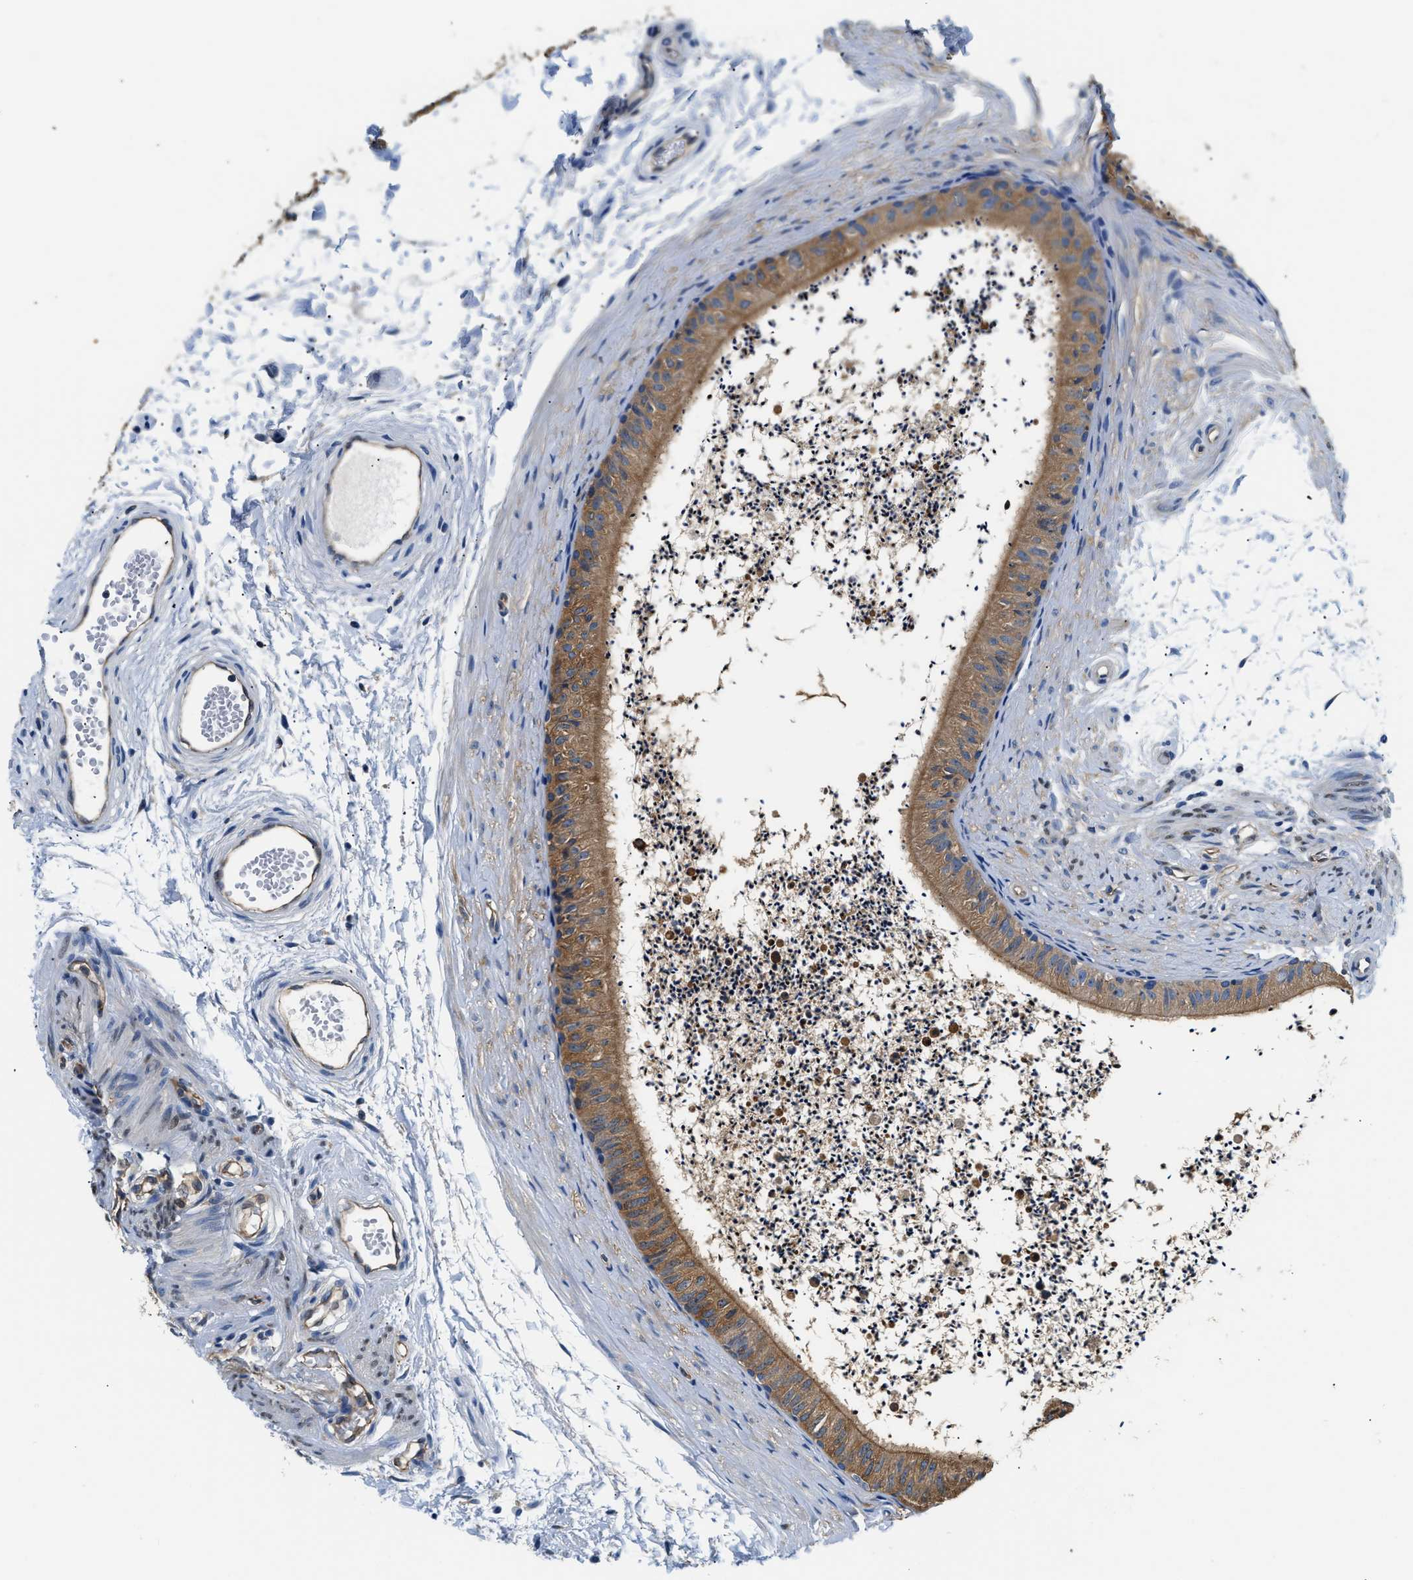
{"staining": {"intensity": "moderate", "quantity": ">75%", "location": "cytoplasmic/membranous"}, "tissue": "epididymis", "cell_type": "Glandular cells", "image_type": "normal", "snomed": [{"axis": "morphology", "description": "Normal tissue, NOS"}, {"axis": "topography", "description": "Epididymis"}], "caption": "Benign epididymis exhibits moderate cytoplasmic/membranous expression in about >75% of glandular cells The protein of interest is shown in brown color, while the nuclei are stained blue..", "gene": "PPP2R1B", "patient": {"sex": "male", "age": 56}}